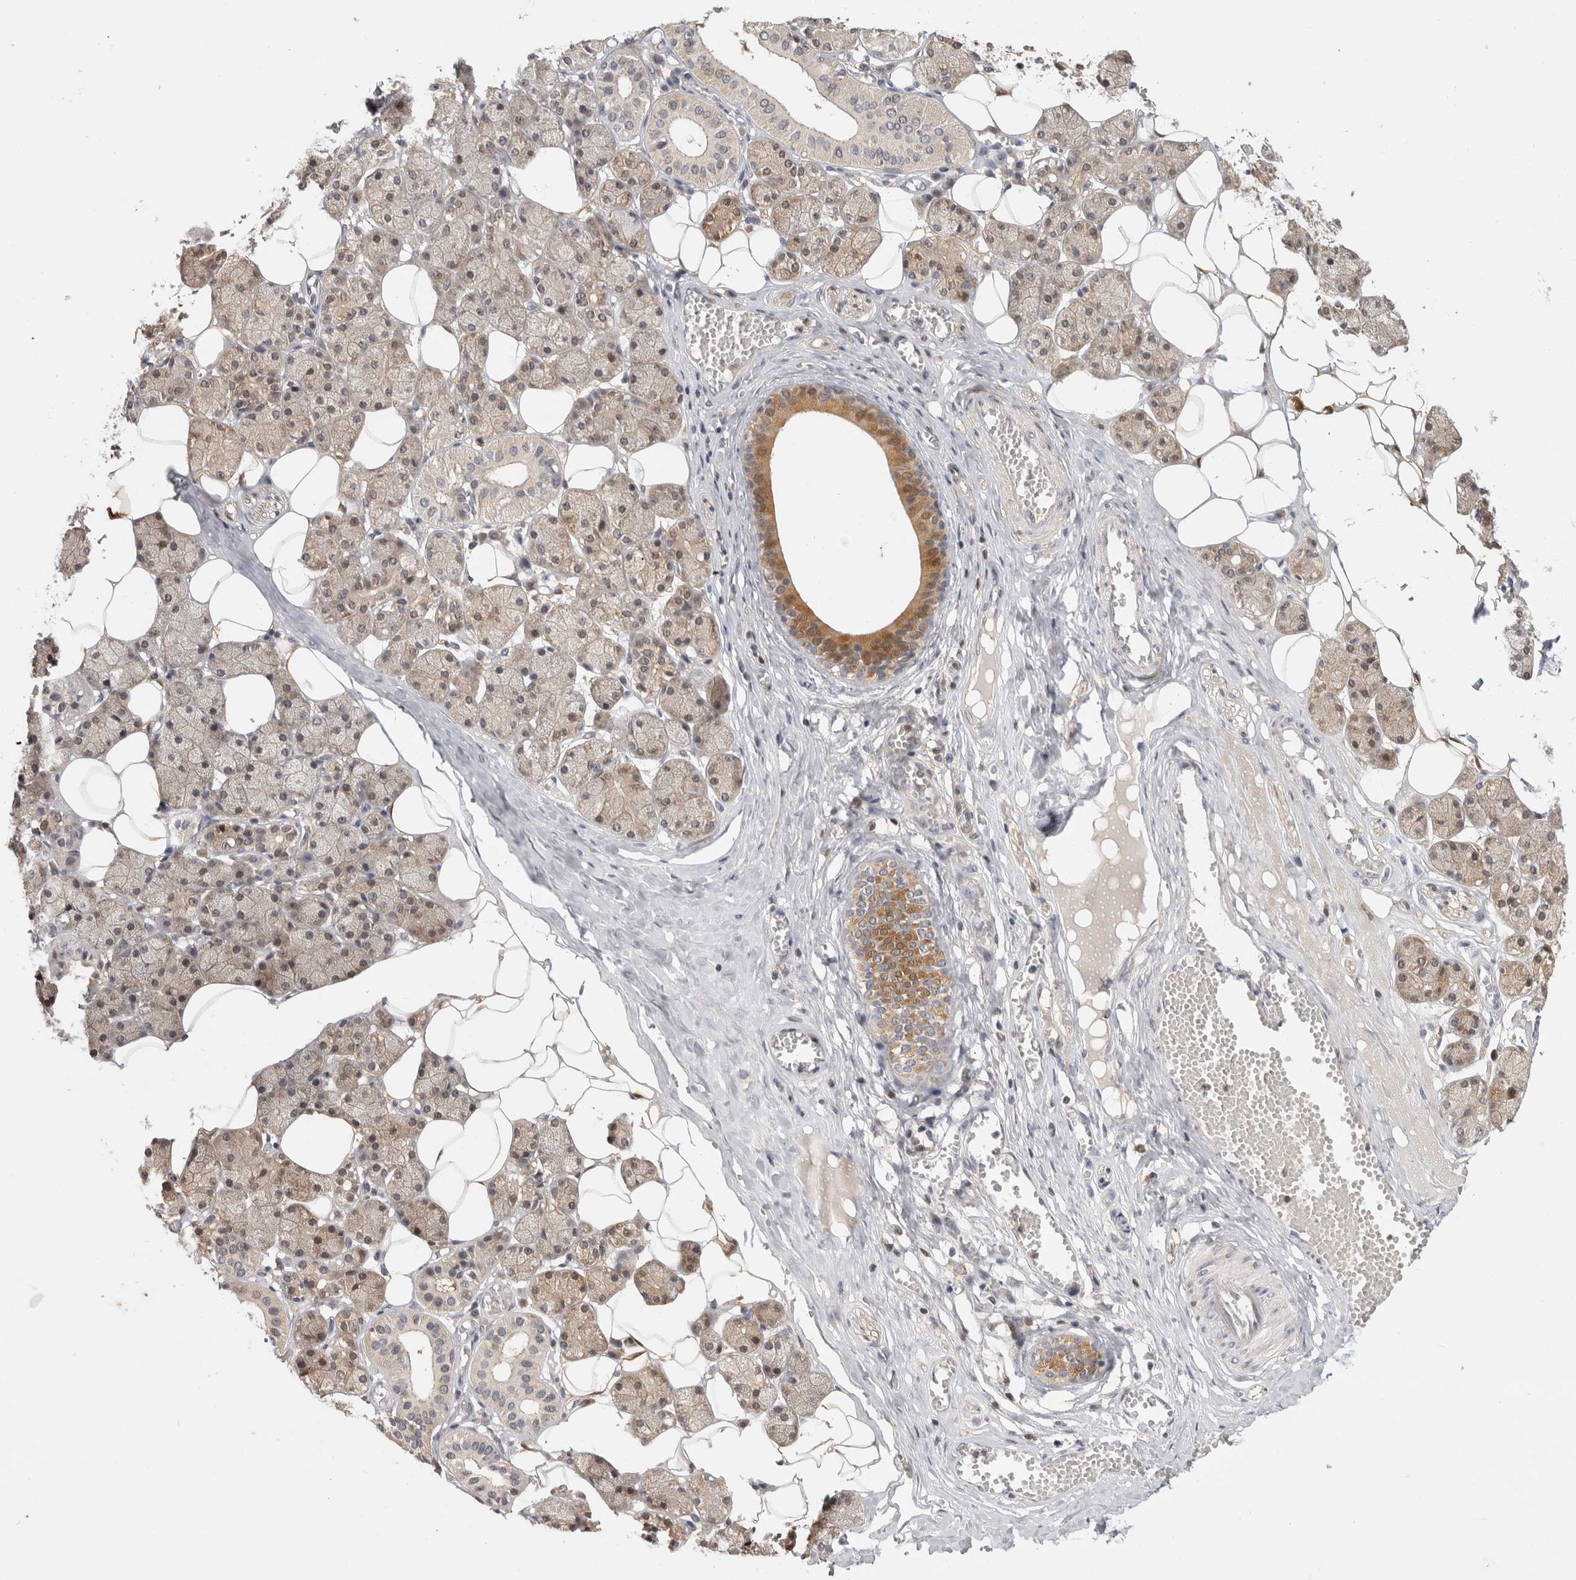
{"staining": {"intensity": "weak", "quantity": "25%-75%", "location": "cytoplasmic/membranous"}, "tissue": "salivary gland", "cell_type": "Glandular cells", "image_type": "normal", "snomed": [{"axis": "morphology", "description": "Normal tissue, NOS"}, {"axis": "topography", "description": "Salivary gland"}], "caption": "A high-resolution photomicrograph shows immunohistochemistry staining of unremarkable salivary gland, which shows weak cytoplasmic/membranous expression in approximately 25%-75% of glandular cells.", "gene": "ACAT2", "patient": {"sex": "female", "age": 33}}